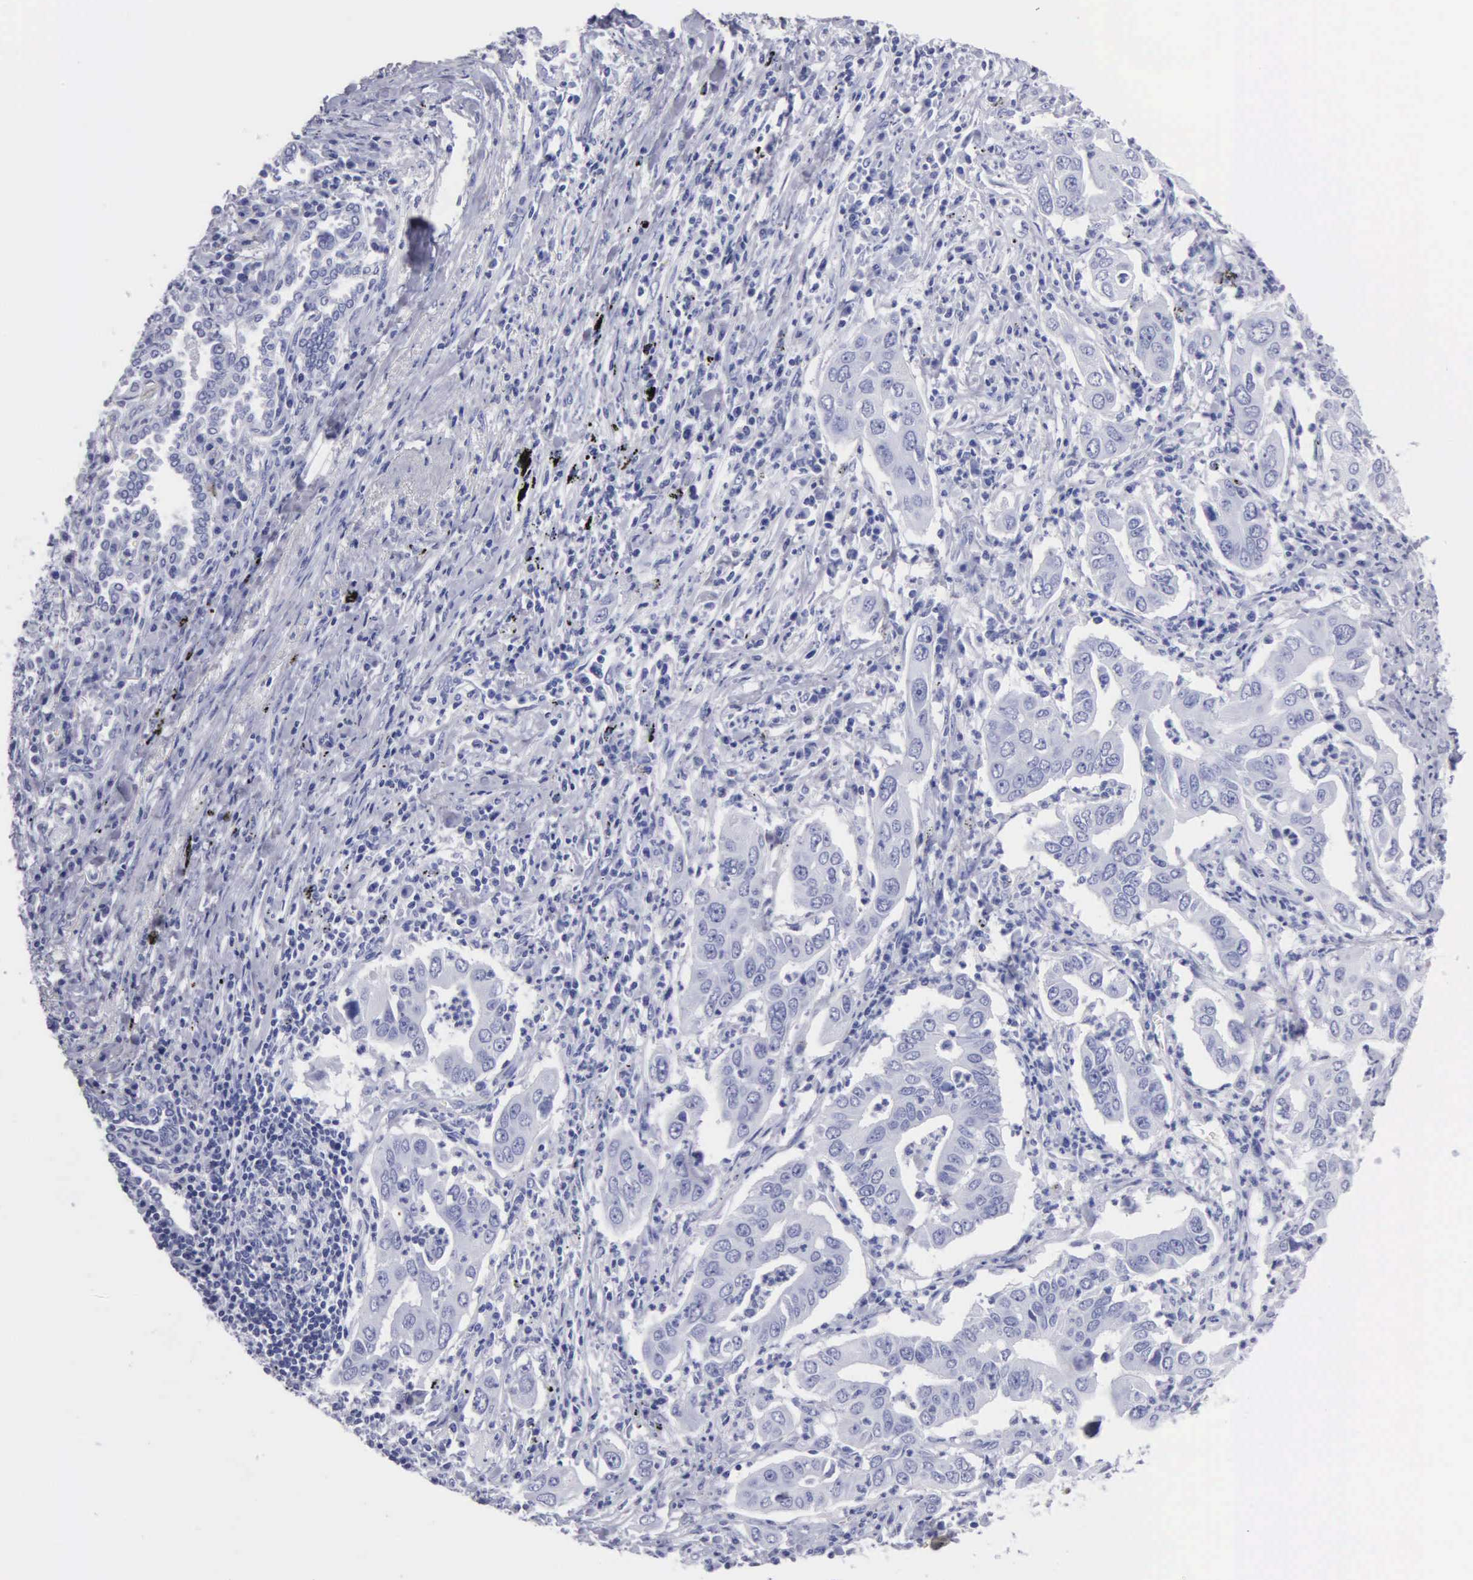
{"staining": {"intensity": "negative", "quantity": "none", "location": "none"}, "tissue": "lung cancer", "cell_type": "Tumor cells", "image_type": "cancer", "snomed": [{"axis": "morphology", "description": "Adenocarcinoma, NOS"}, {"axis": "topography", "description": "Lung"}], "caption": "Immunohistochemistry (IHC) image of lung adenocarcinoma stained for a protein (brown), which reveals no positivity in tumor cells.", "gene": "CYP19A1", "patient": {"sex": "male", "age": 48}}